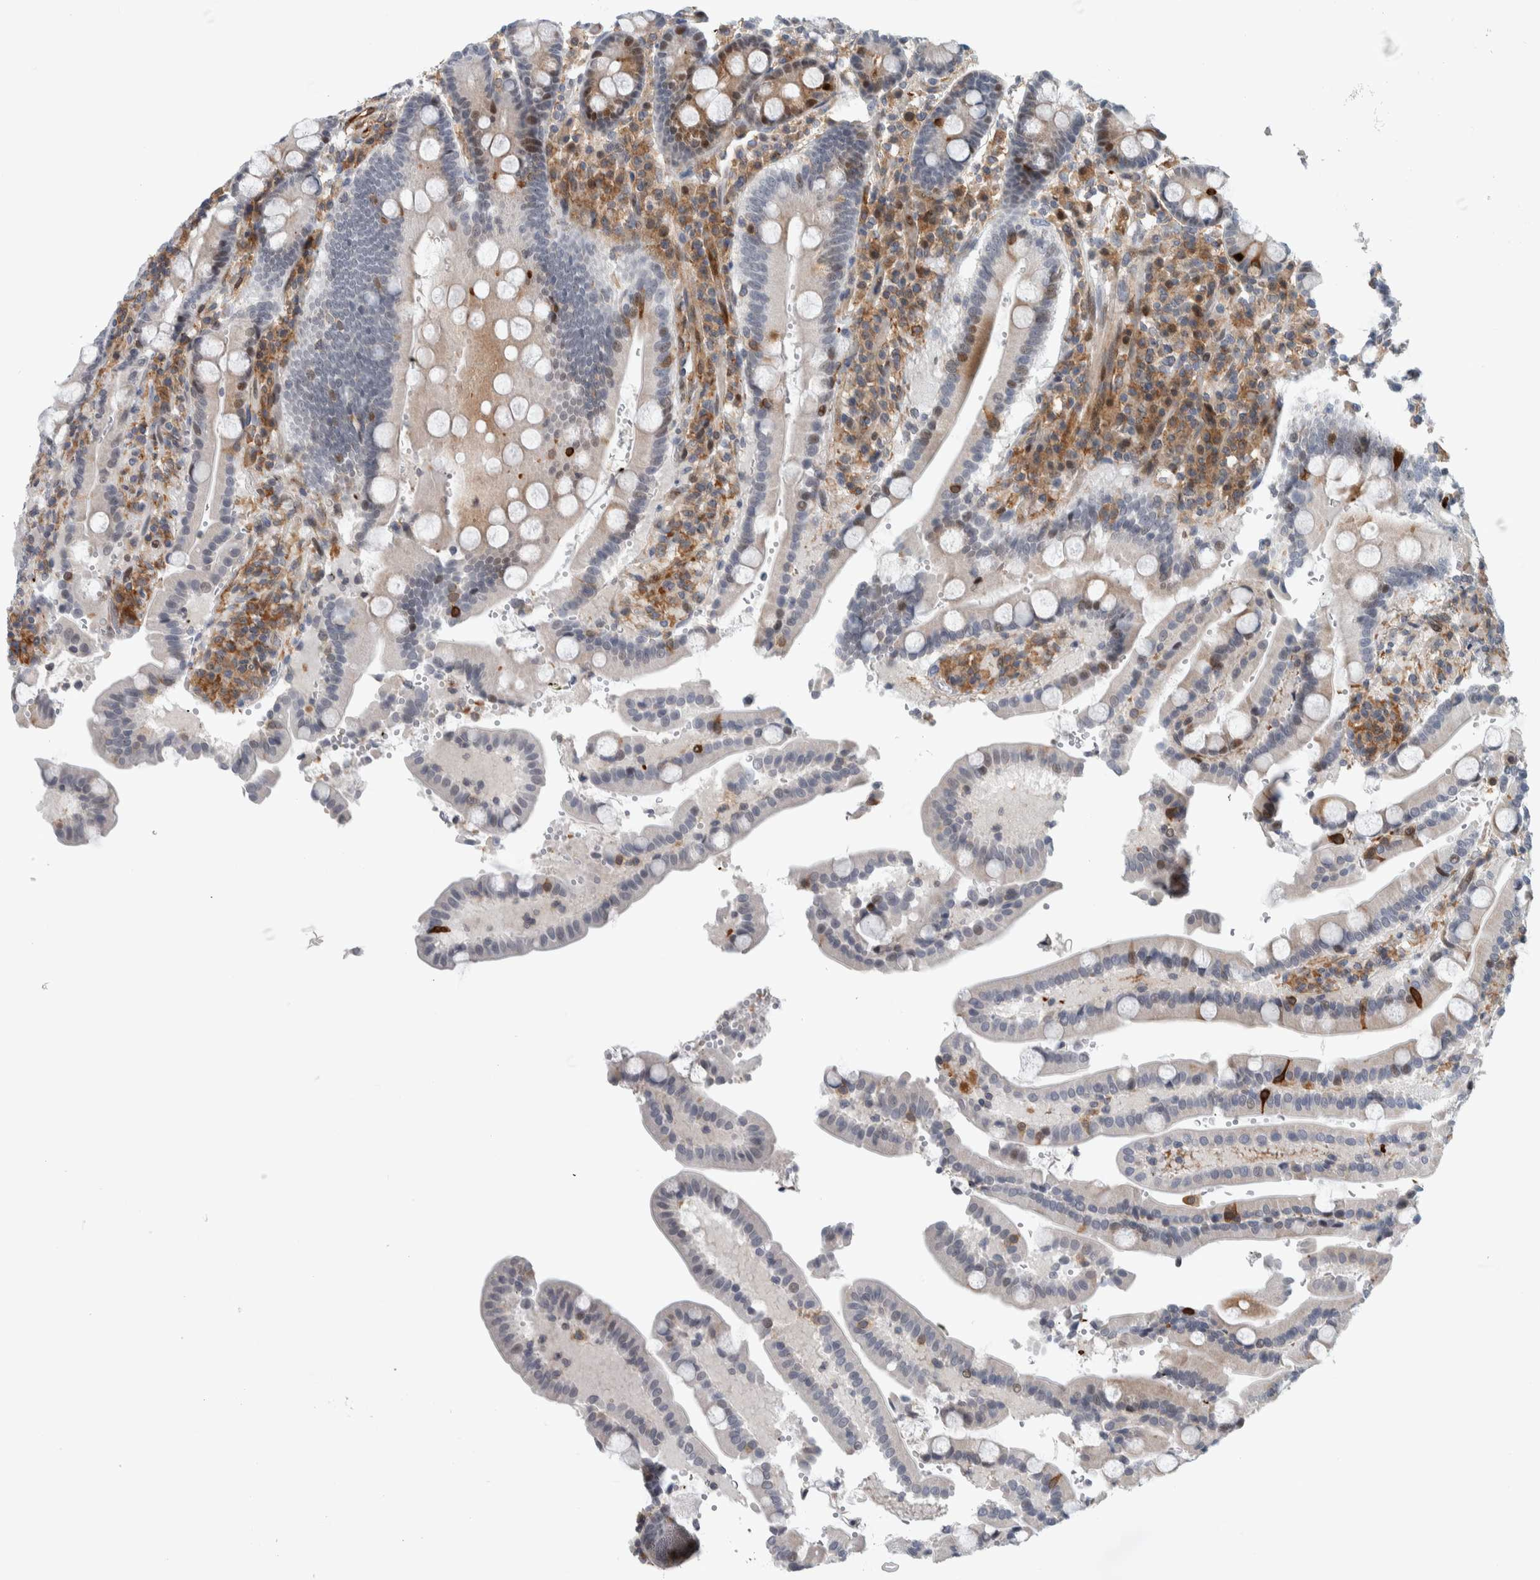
{"staining": {"intensity": "strong", "quantity": "<25%", "location": "nuclear"}, "tissue": "duodenum", "cell_type": "Glandular cells", "image_type": "normal", "snomed": [{"axis": "morphology", "description": "Normal tissue, NOS"}, {"axis": "topography", "description": "Small intestine, NOS"}], "caption": "Duodenum stained with DAB (3,3'-diaminobenzidine) IHC displays medium levels of strong nuclear expression in about <25% of glandular cells.", "gene": "MSL1", "patient": {"sex": "female", "age": 71}}